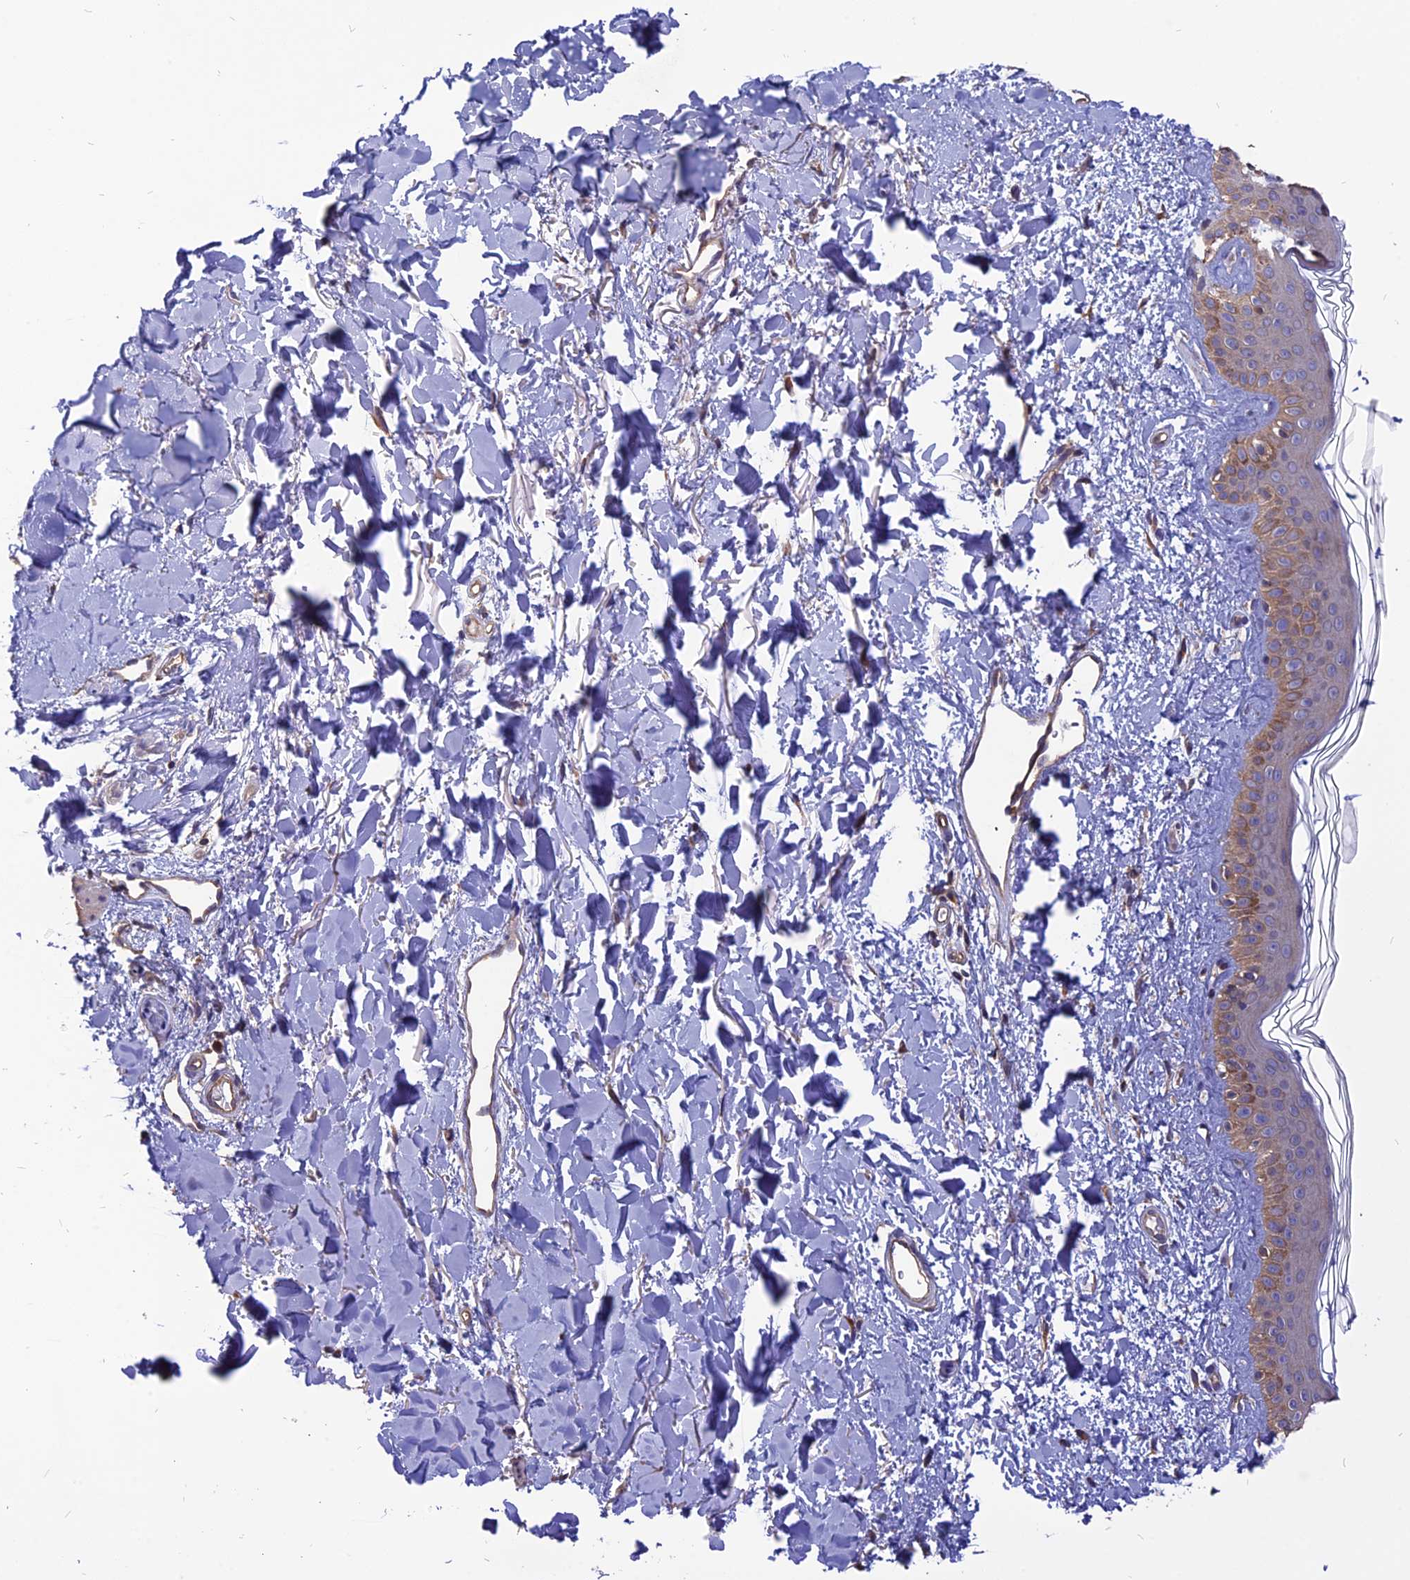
{"staining": {"intensity": "moderate", "quantity": ">75%", "location": "cytoplasmic/membranous"}, "tissue": "skin", "cell_type": "Fibroblasts", "image_type": "normal", "snomed": [{"axis": "morphology", "description": "Normal tissue, NOS"}, {"axis": "topography", "description": "Skin"}], "caption": "Moderate cytoplasmic/membranous expression for a protein is appreciated in about >75% of fibroblasts of unremarkable skin using immunohistochemistry (IHC).", "gene": "CARMIL2", "patient": {"sex": "female", "age": 58}}